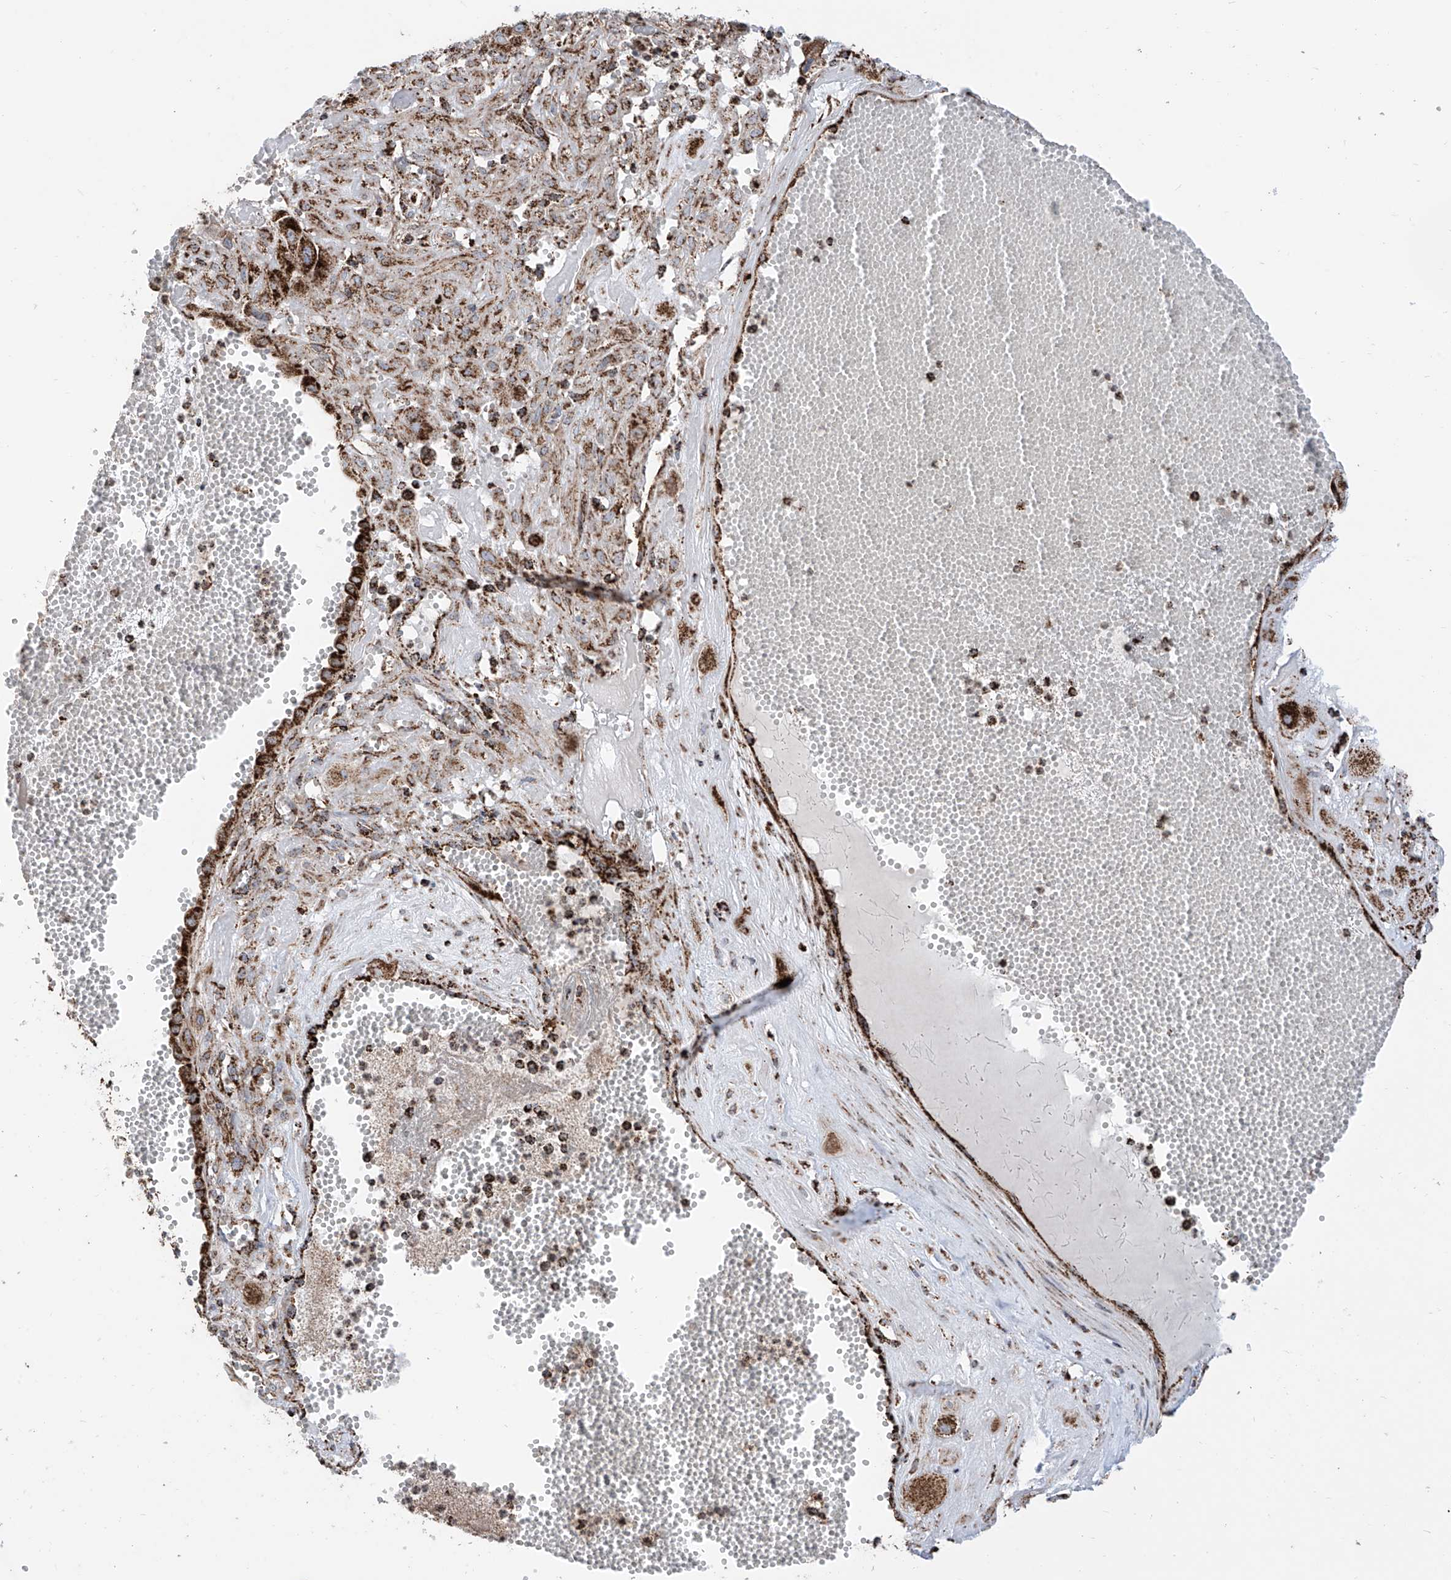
{"staining": {"intensity": "strong", "quantity": ">75%", "location": "cytoplasmic/membranous"}, "tissue": "cervical cancer", "cell_type": "Tumor cells", "image_type": "cancer", "snomed": [{"axis": "morphology", "description": "Squamous cell carcinoma, NOS"}, {"axis": "topography", "description": "Cervix"}], "caption": "DAB (3,3'-diaminobenzidine) immunohistochemical staining of cervical squamous cell carcinoma reveals strong cytoplasmic/membranous protein staining in approximately >75% of tumor cells. Nuclei are stained in blue.", "gene": "COX5B", "patient": {"sex": "female", "age": 34}}